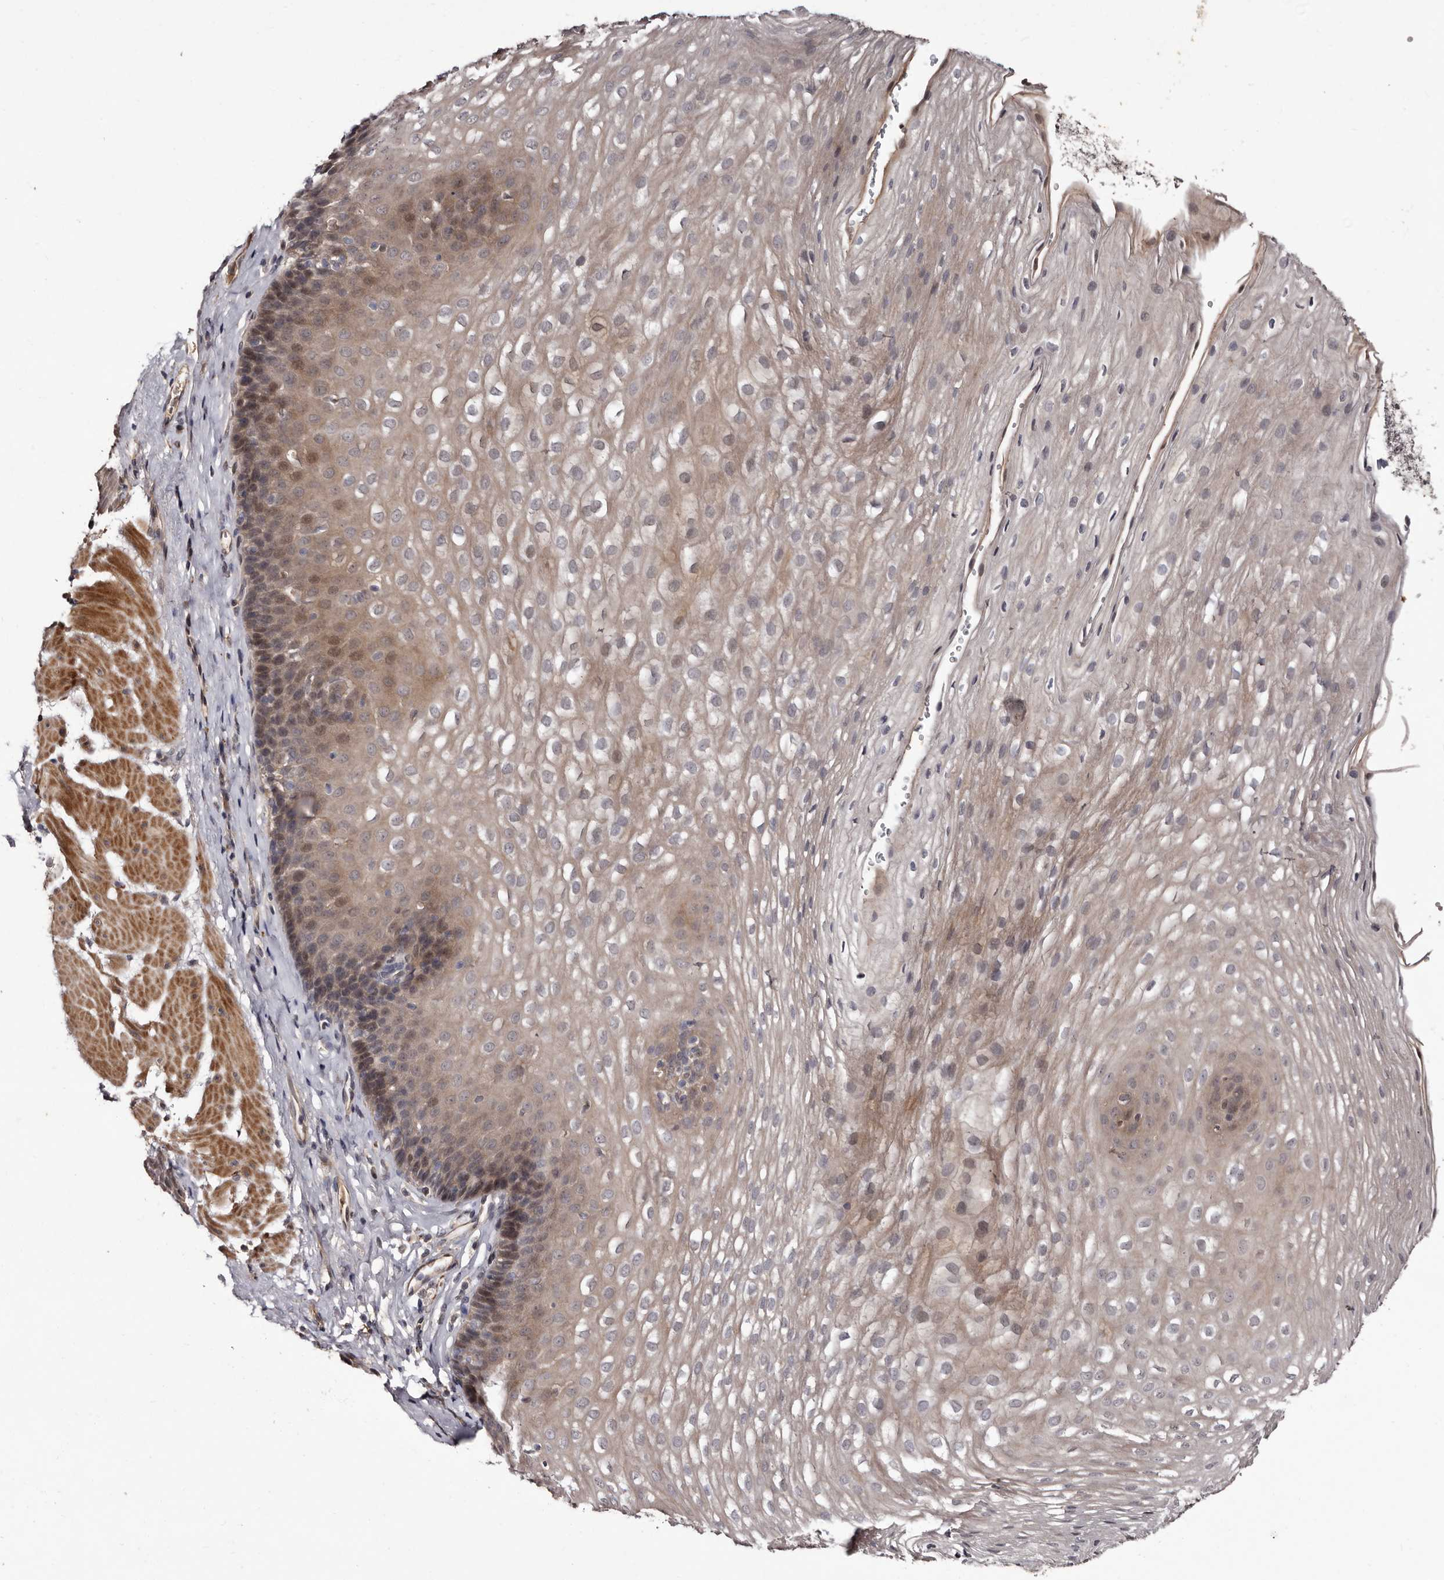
{"staining": {"intensity": "weak", "quantity": "25%-75%", "location": "cytoplasmic/membranous"}, "tissue": "esophagus", "cell_type": "Squamous epithelial cells", "image_type": "normal", "snomed": [{"axis": "morphology", "description": "Normal tissue, NOS"}, {"axis": "topography", "description": "Esophagus"}], "caption": "Esophagus stained for a protein (brown) exhibits weak cytoplasmic/membranous positive staining in about 25%-75% of squamous epithelial cells.", "gene": "LANCL2", "patient": {"sex": "female", "age": 66}}